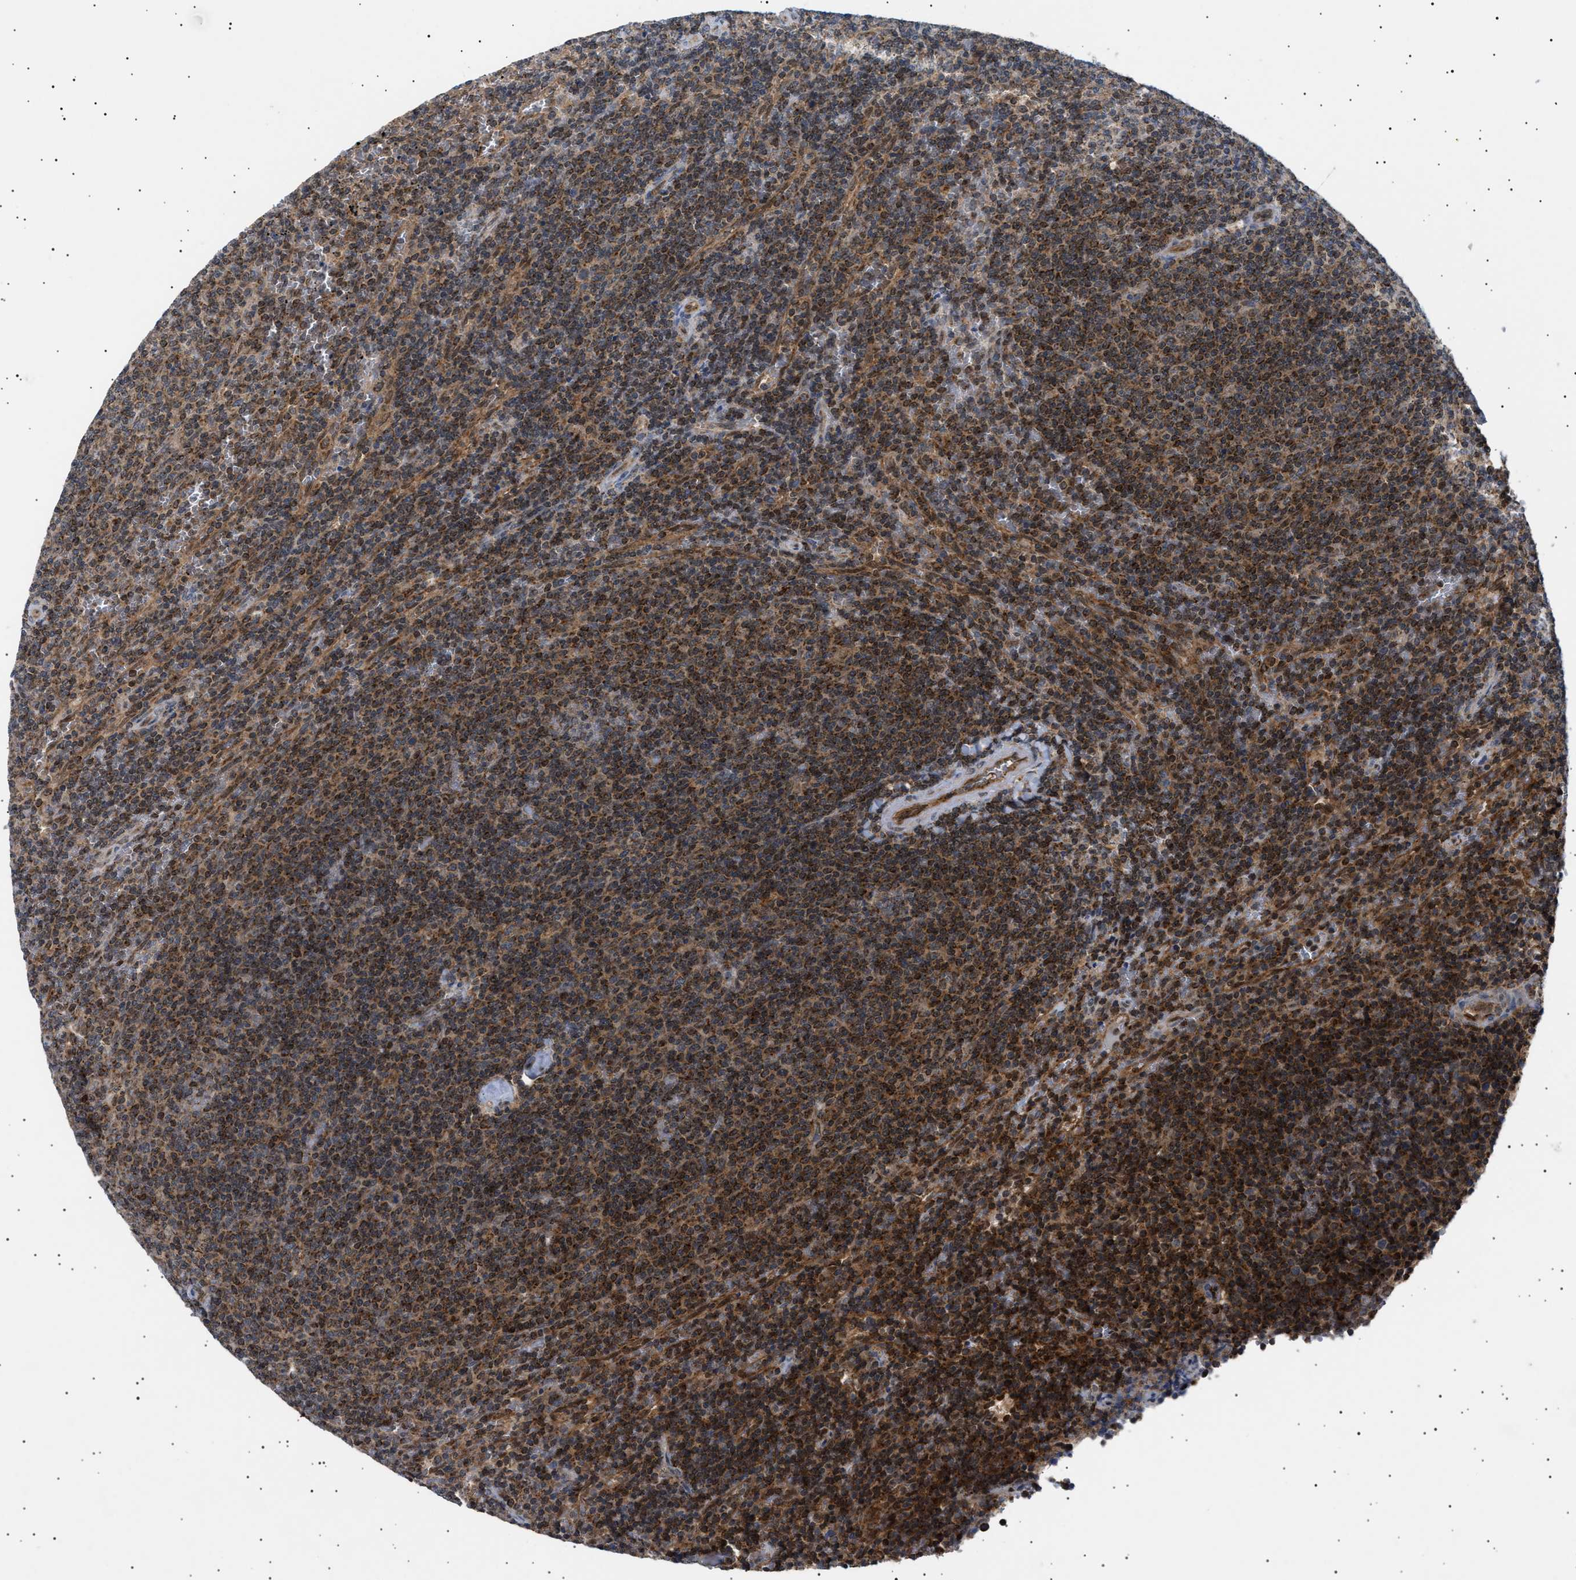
{"staining": {"intensity": "strong", "quantity": "25%-75%", "location": "cytoplasmic/membranous"}, "tissue": "lymphoma", "cell_type": "Tumor cells", "image_type": "cancer", "snomed": [{"axis": "morphology", "description": "Malignant lymphoma, non-Hodgkin's type, Low grade"}, {"axis": "topography", "description": "Spleen"}], "caption": "An immunohistochemistry photomicrograph of neoplastic tissue is shown. Protein staining in brown highlights strong cytoplasmic/membranous positivity in low-grade malignant lymphoma, non-Hodgkin's type within tumor cells. (DAB IHC, brown staining for protein, blue staining for nuclei).", "gene": "SIRT5", "patient": {"sex": "female", "age": 50}}